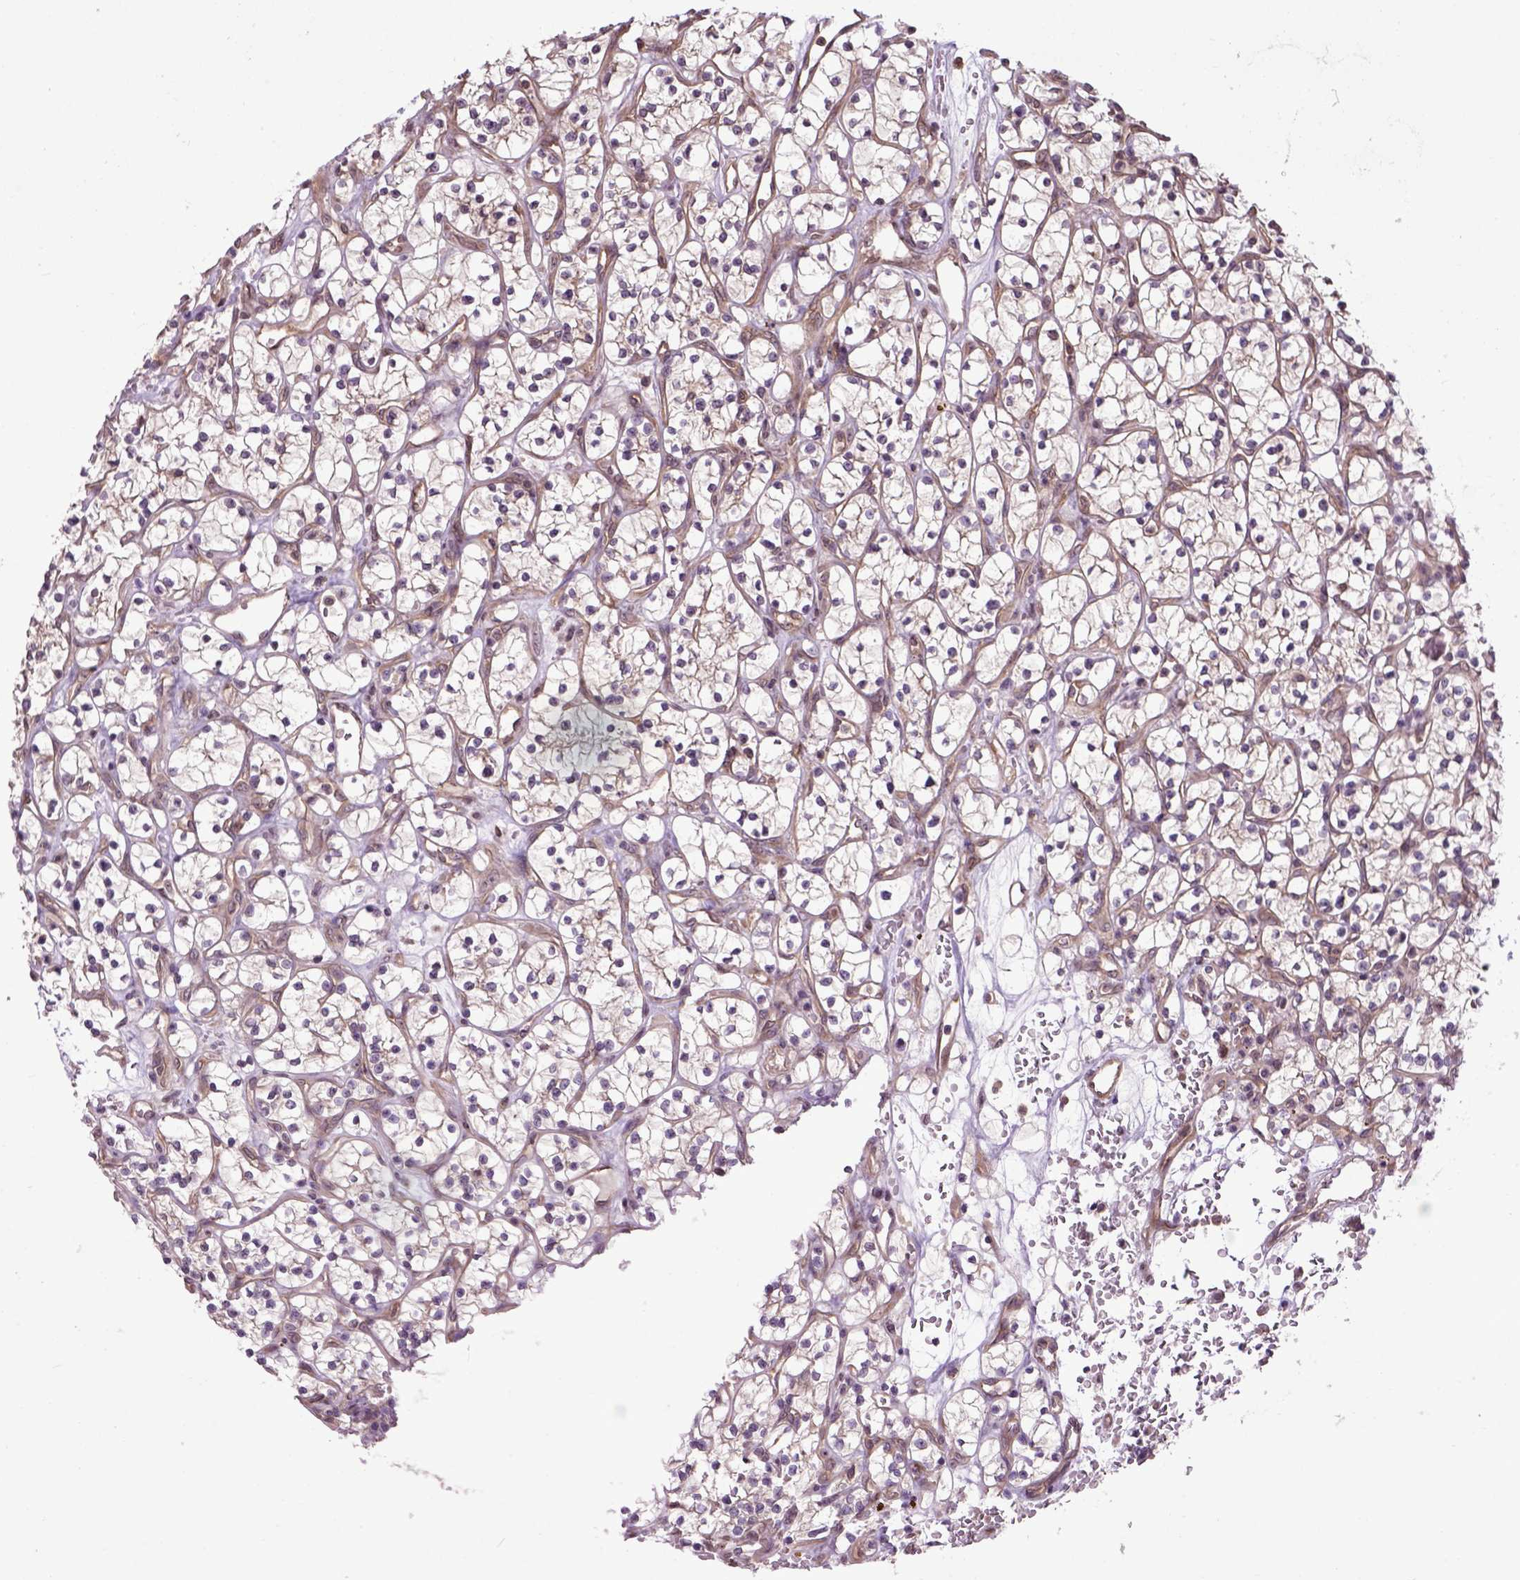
{"staining": {"intensity": "moderate", "quantity": ">75%", "location": "cytoplasmic/membranous"}, "tissue": "renal cancer", "cell_type": "Tumor cells", "image_type": "cancer", "snomed": [{"axis": "morphology", "description": "Adenocarcinoma, NOS"}, {"axis": "topography", "description": "Kidney"}], "caption": "A high-resolution photomicrograph shows IHC staining of adenocarcinoma (renal), which demonstrates moderate cytoplasmic/membranous staining in about >75% of tumor cells.", "gene": "WDR48", "patient": {"sex": "female", "age": 64}}